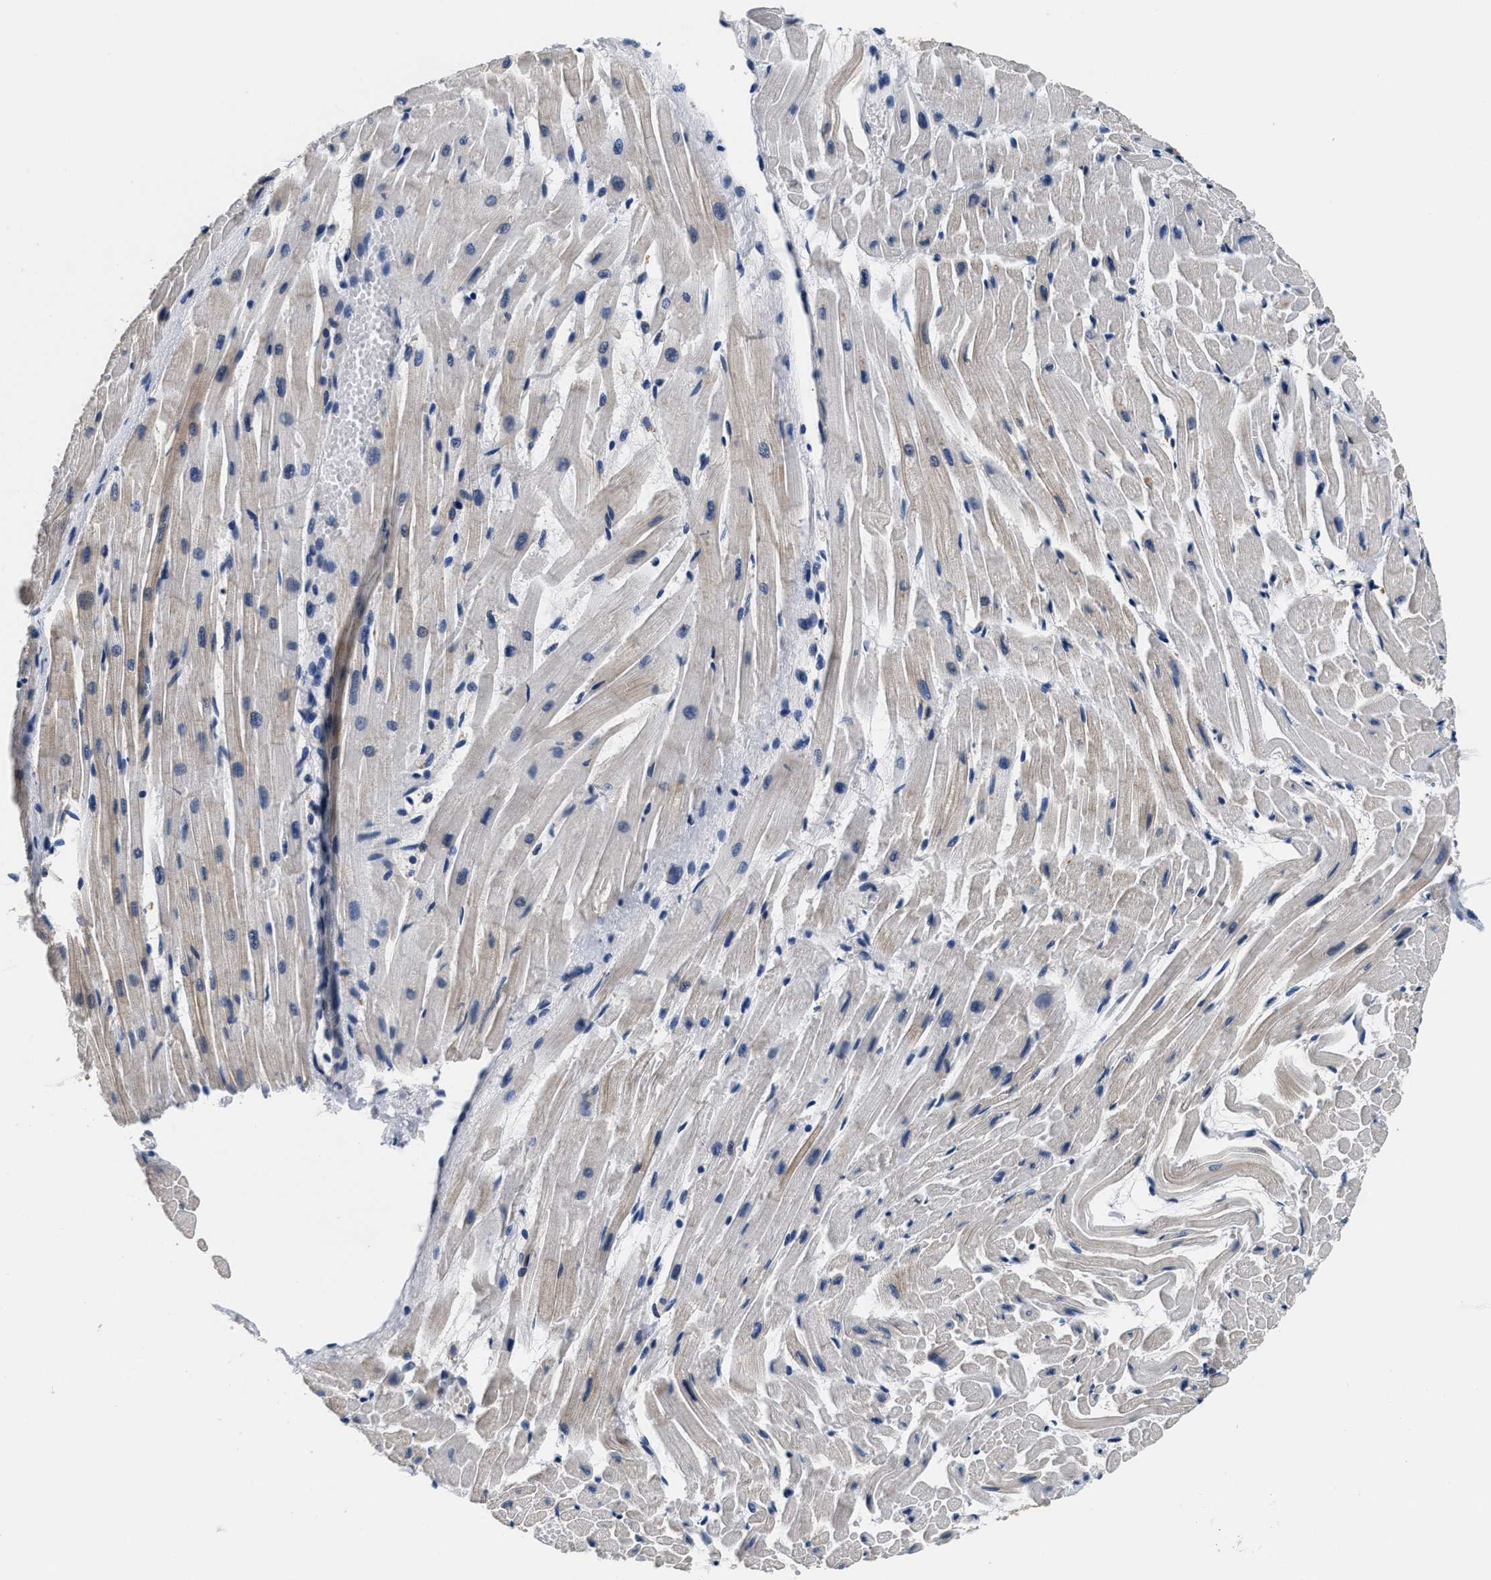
{"staining": {"intensity": "weak", "quantity": "<25%", "location": "cytoplasmic/membranous"}, "tissue": "heart muscle", "cell_type": "Cardiomyocytes", "image_type": "normal", "snomed": [{"axis": "morphology", "description": "Normal tissue, NOS"}, {"axis": "topography", "description": "Heart"}], "caption": "Immunohistochemistry (IHC) micrograph of benign heart muscle: heart muscle stained with DAB shows no significant protein positivity in cardiomyocytes. (DAB immunohistochemistry with hematoxylin counter stain).", "gene": "ANKIB1", "patient": {"sex": "male", "age": 45}}